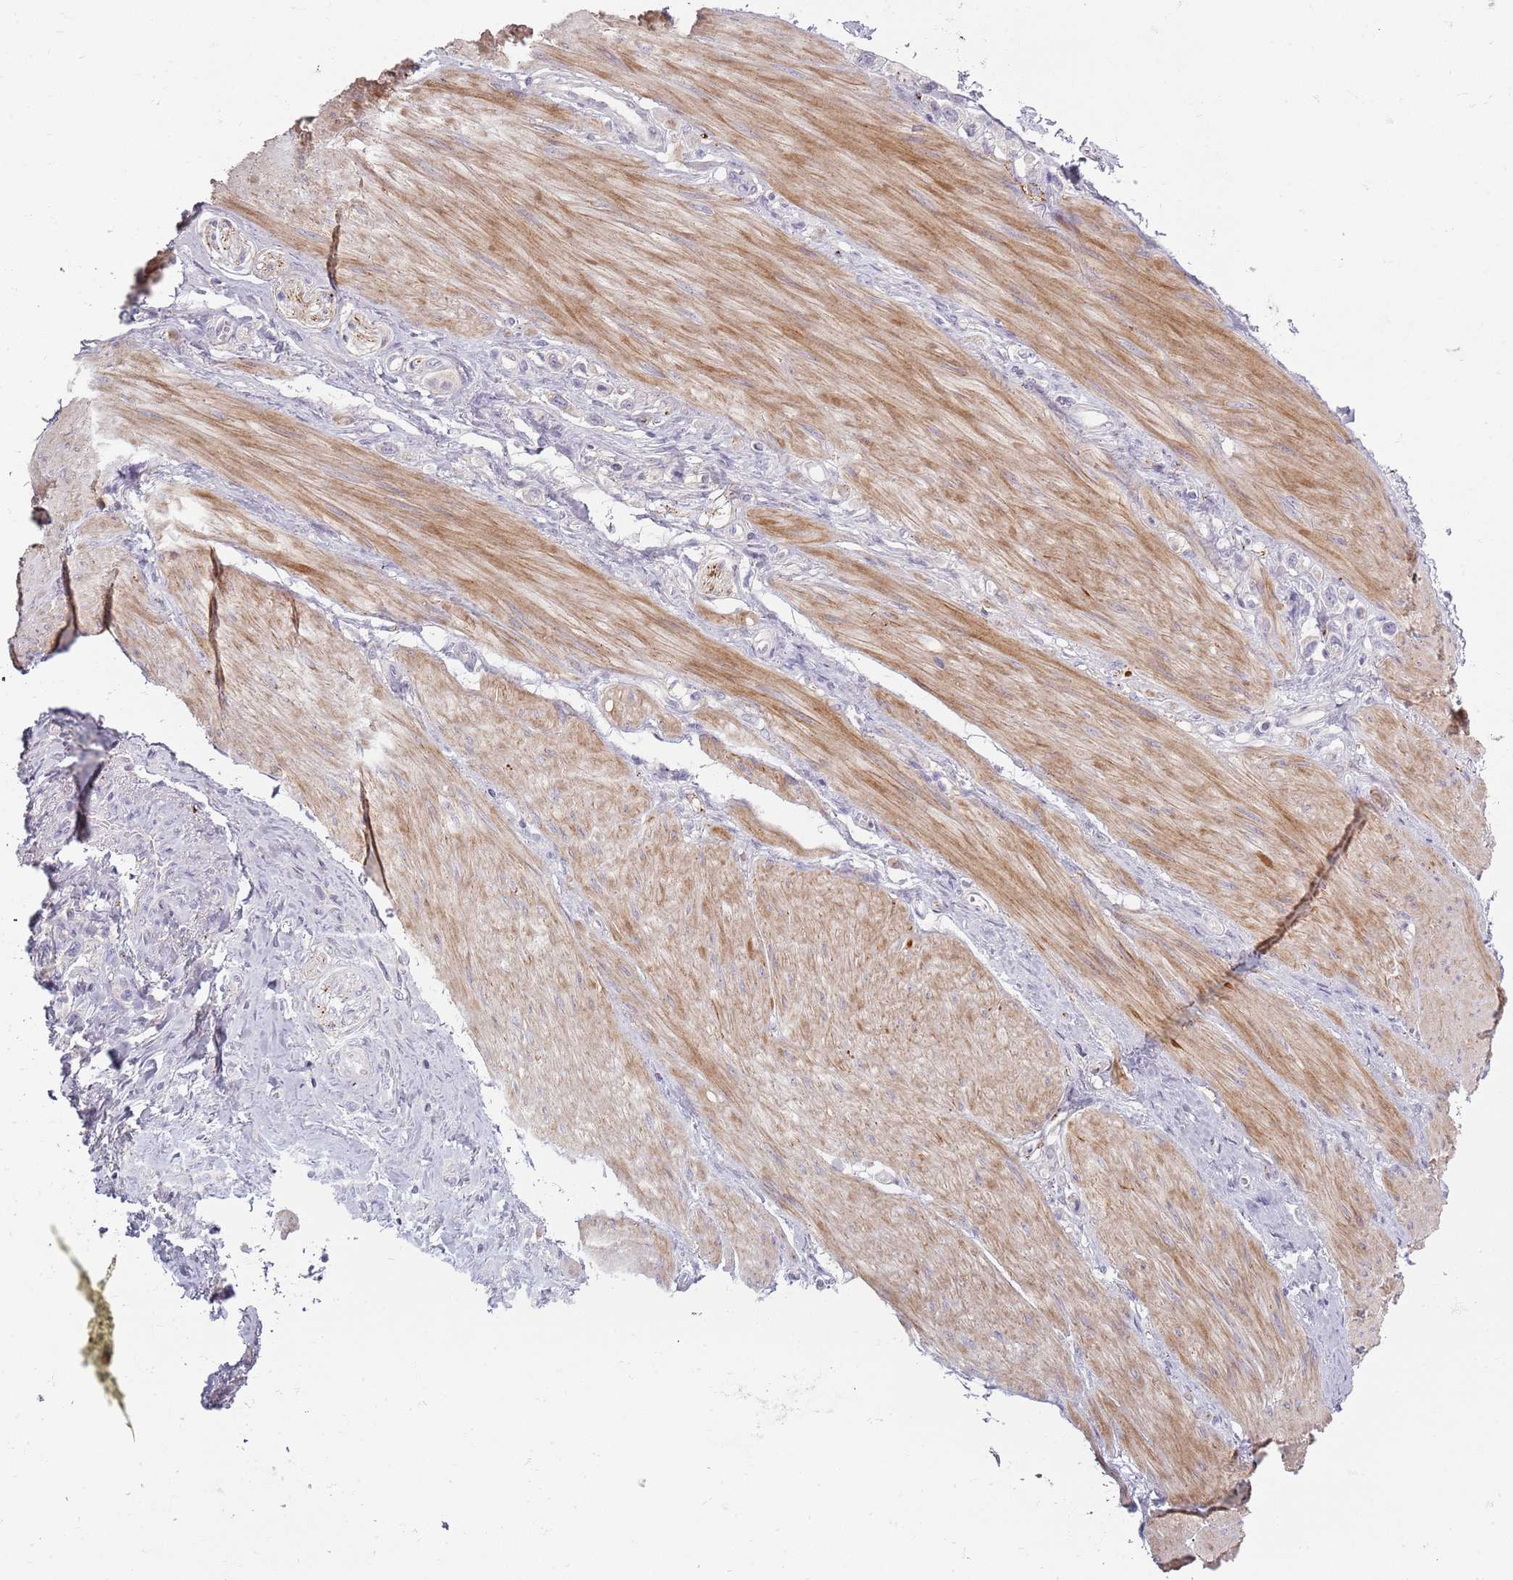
{"staining": {"intensity": "negative", "quantity": "none", "location": "none"}, "tissue": "stomach cancer", "cell_type": "Tumor cells", "image_type": "cancer", "snomed": [{"axis": "morphology", "description": "Adenocarcinoma, NOS"}, {"axis": "topography", "description": "Stomach"}], "caption": "The micrograph displays no significant positivity in tumor cells of stomach cancer.", "gene": "SYNGR3", "patient": {"sex": "female", "age": 65}}